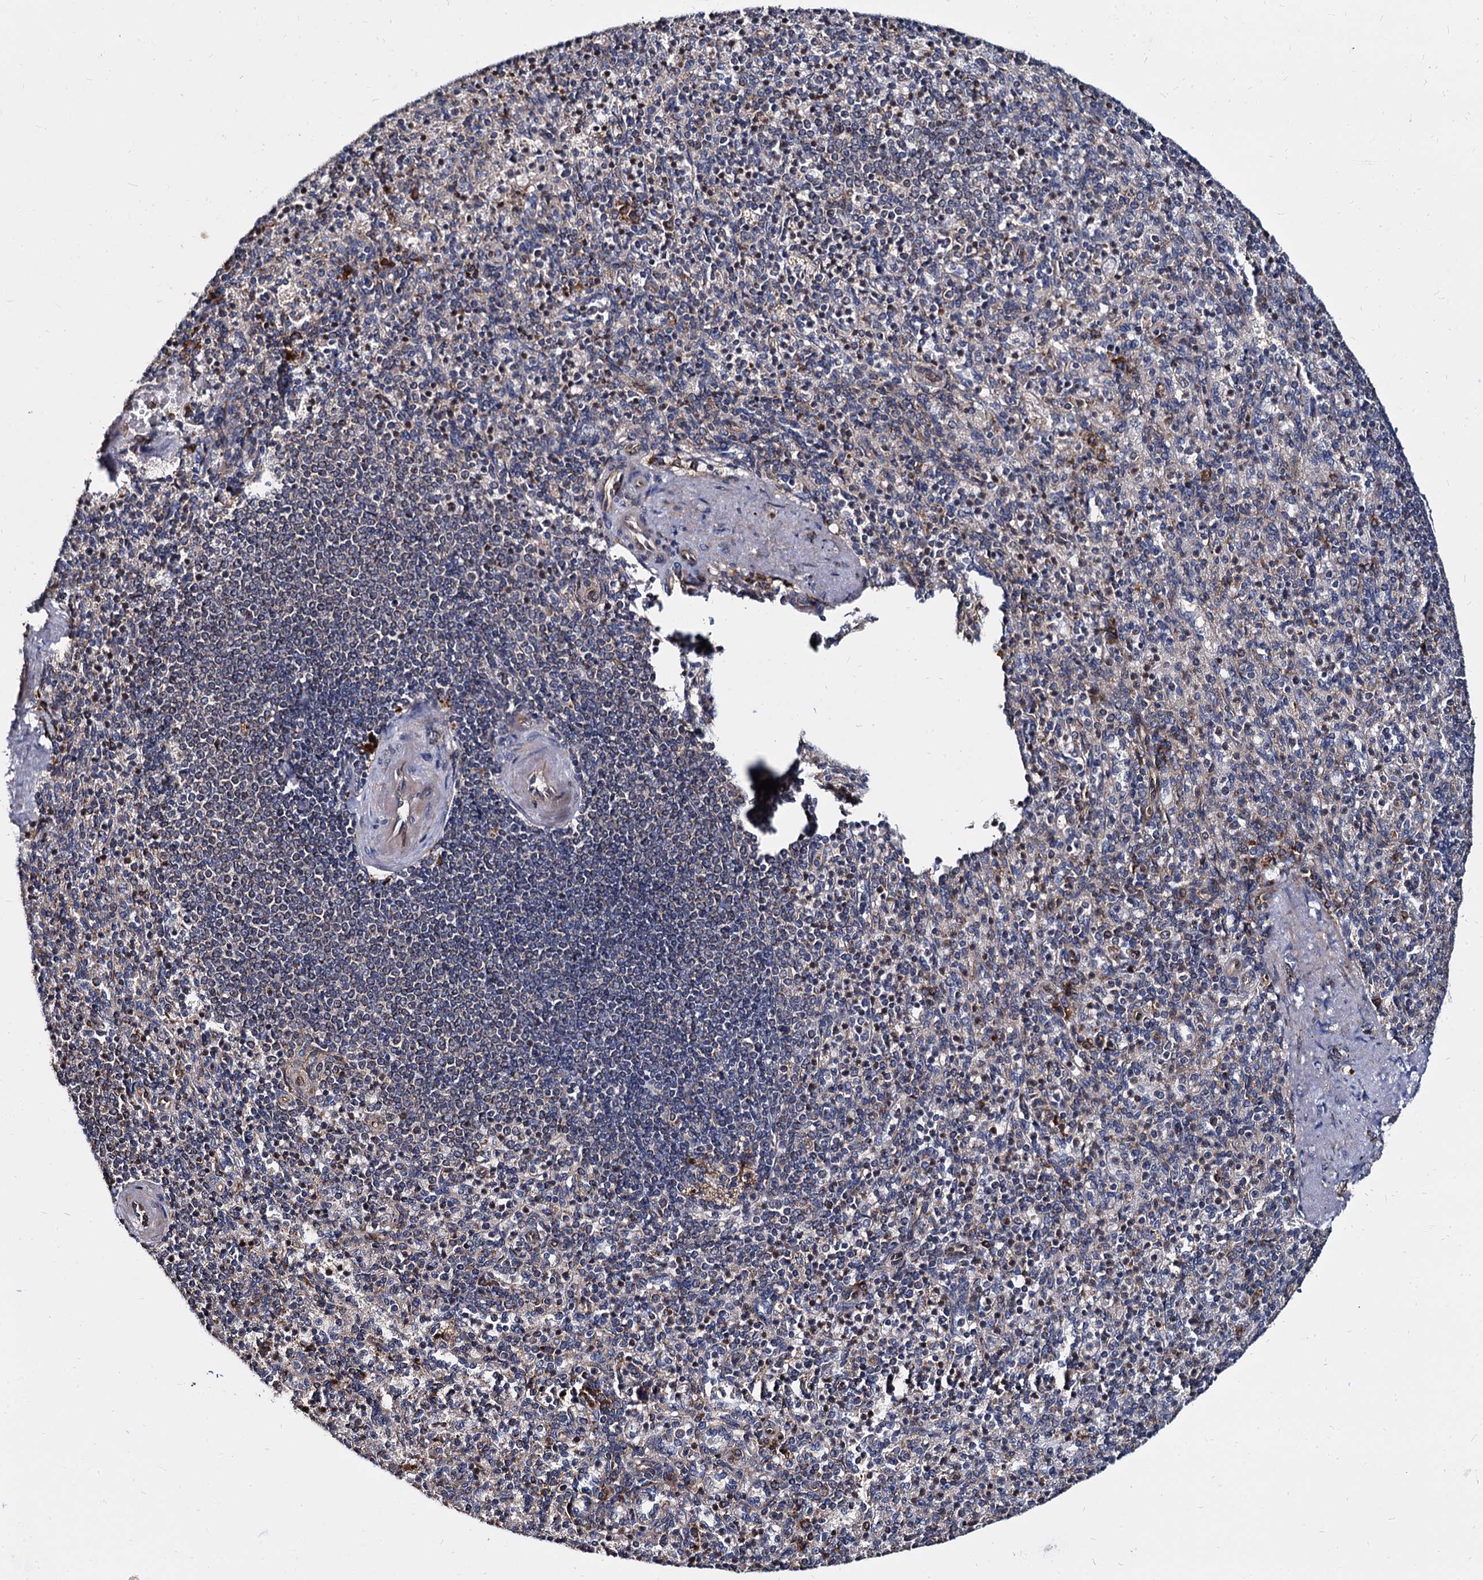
{"staining": {"intensity": "moderate", "quantity": "<25%", "location": "cytoplasmic/membranous"}, "tissue": "spleen", "cell_type": "Cells in red pulp", "image_type": "normal", "snomed": [{"axis": "morphology", "description": "Normal tissue, NOS"}, {"axis": "topography", "description": "Spleen"}], "caption": "Immunohistochemistry image of benign human spleen stained for a protein (brown), which shows low levels of moderate cytoplasmic/membranous expression in about <25% of cells in red pulp.", "gene": "WWC3", "patient": {"sex": "female", "age": 74}}